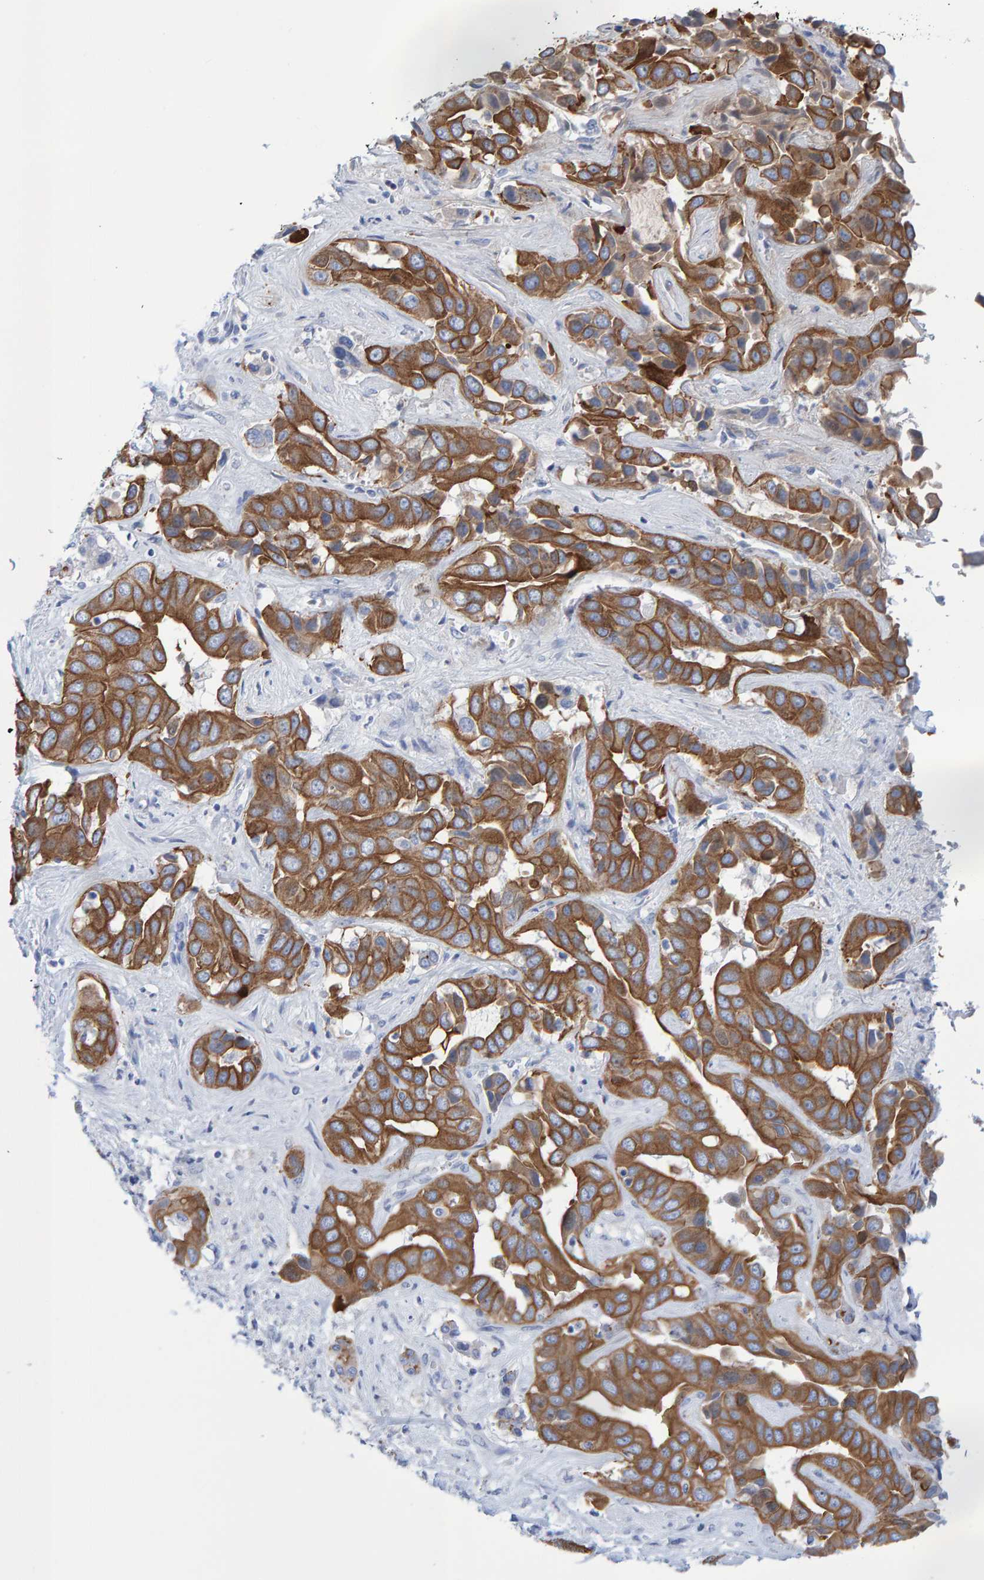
{"staining": {"intensity": "moderate", "quantity": ">75%", "location": "cytoplasmic/membranous"}, "tissue": "liver cancer", "cell_type": "Tumor cells", "image_type": "cancer", "snomed": [{"axis": "morphology", "description": "Cholangiocarcinoma"}, {"axis": "topography", "description": "Liver"}], "caption": "Immunohistochemical staining of cholangiocarcinoma (liver) exhibits moderate cytoplasmic/membranous protein positivity in about >75% of tumor cells.", "gene": "JAKMIP3", "patient": {"sex": "female", "age": 52}}